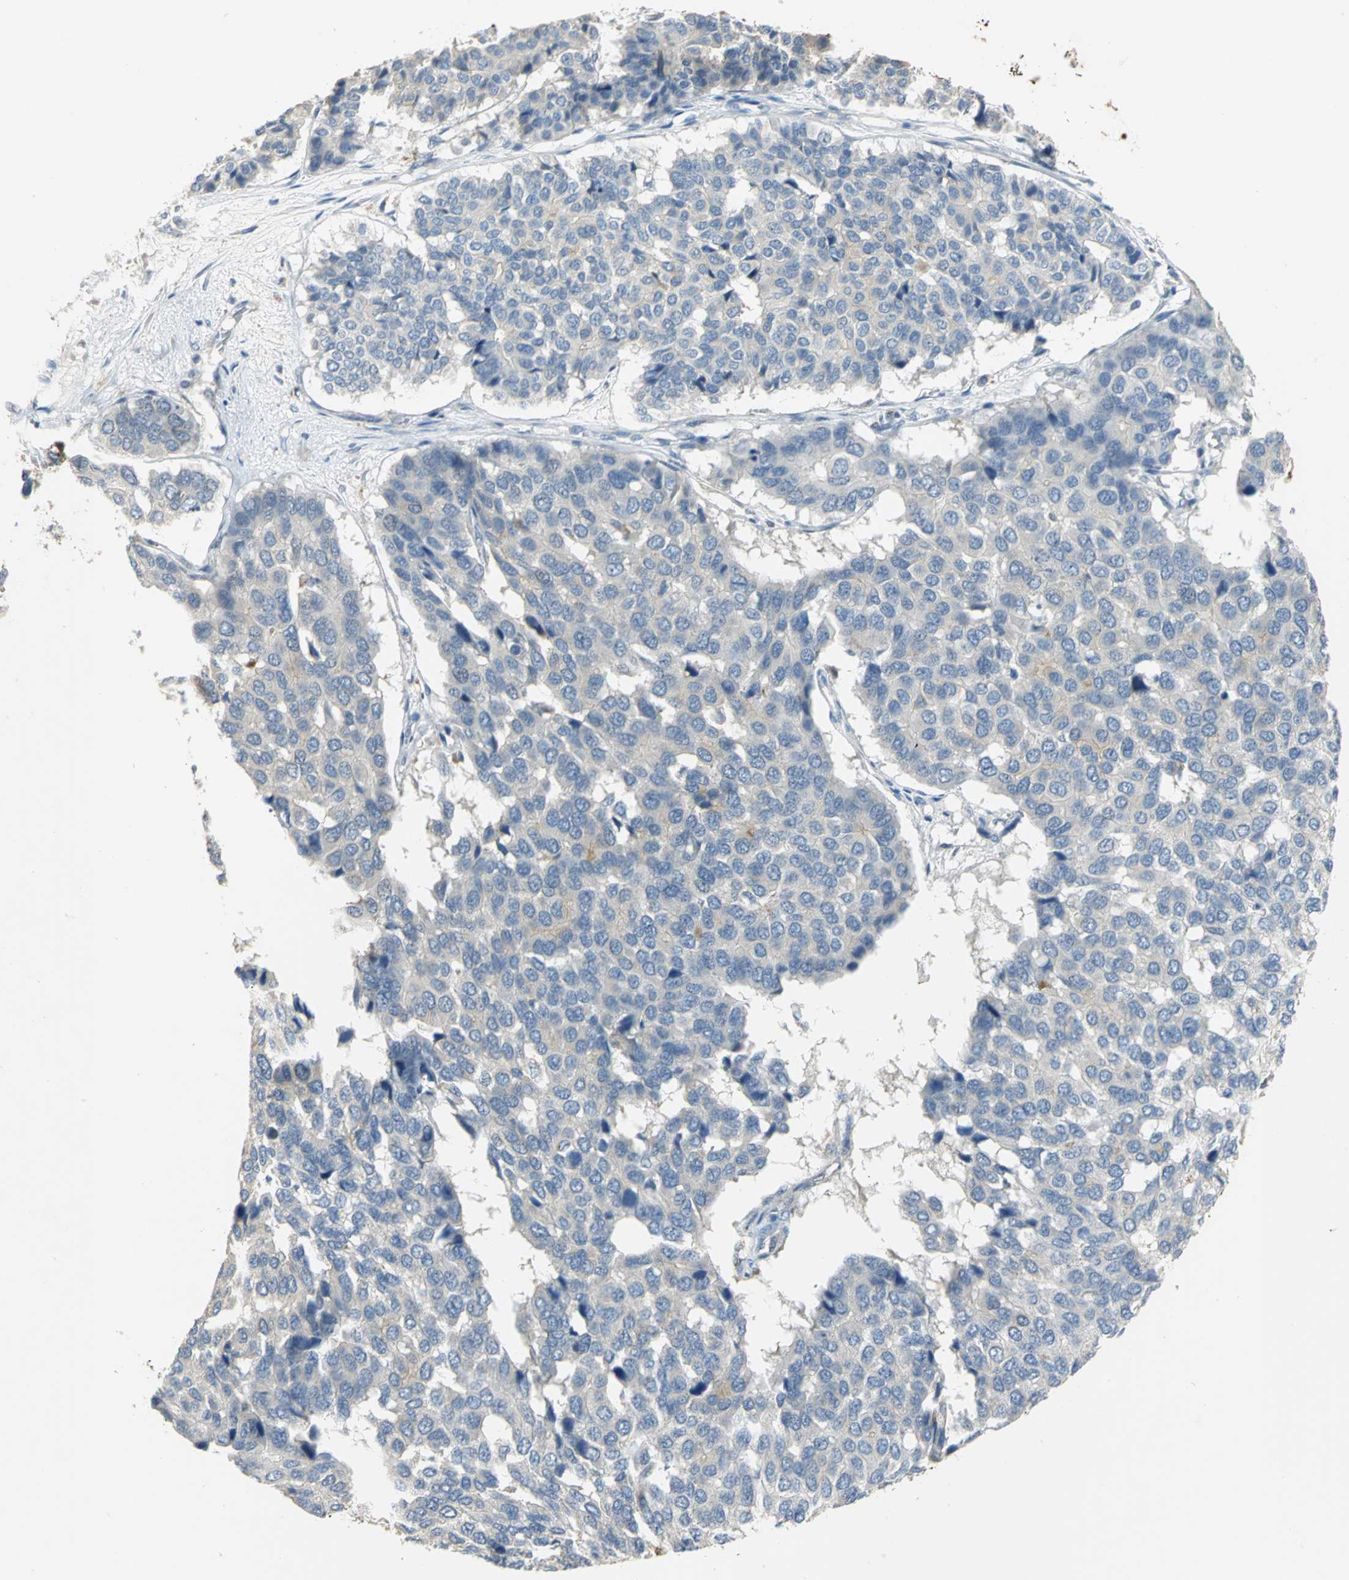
{"staining": {"intensity": "negative", "quantity": "none", "location": "none"}, "tissue": "pancreatic cancer", "cell_type": "Tumor cells", "image_type": "cancer", "snomed": [{"axis": "morphology", "description": "Adenocarcinoma, NOS"}, {"axis": "topography", "description": "Pancreas"}], "caption": "Photomicrograph shows no protein staining in tumor cells of adenocarcinoma (pancreatic) tissue.", "gene": "IL17RB", "patient": {"sex": "male", "age": 50}}